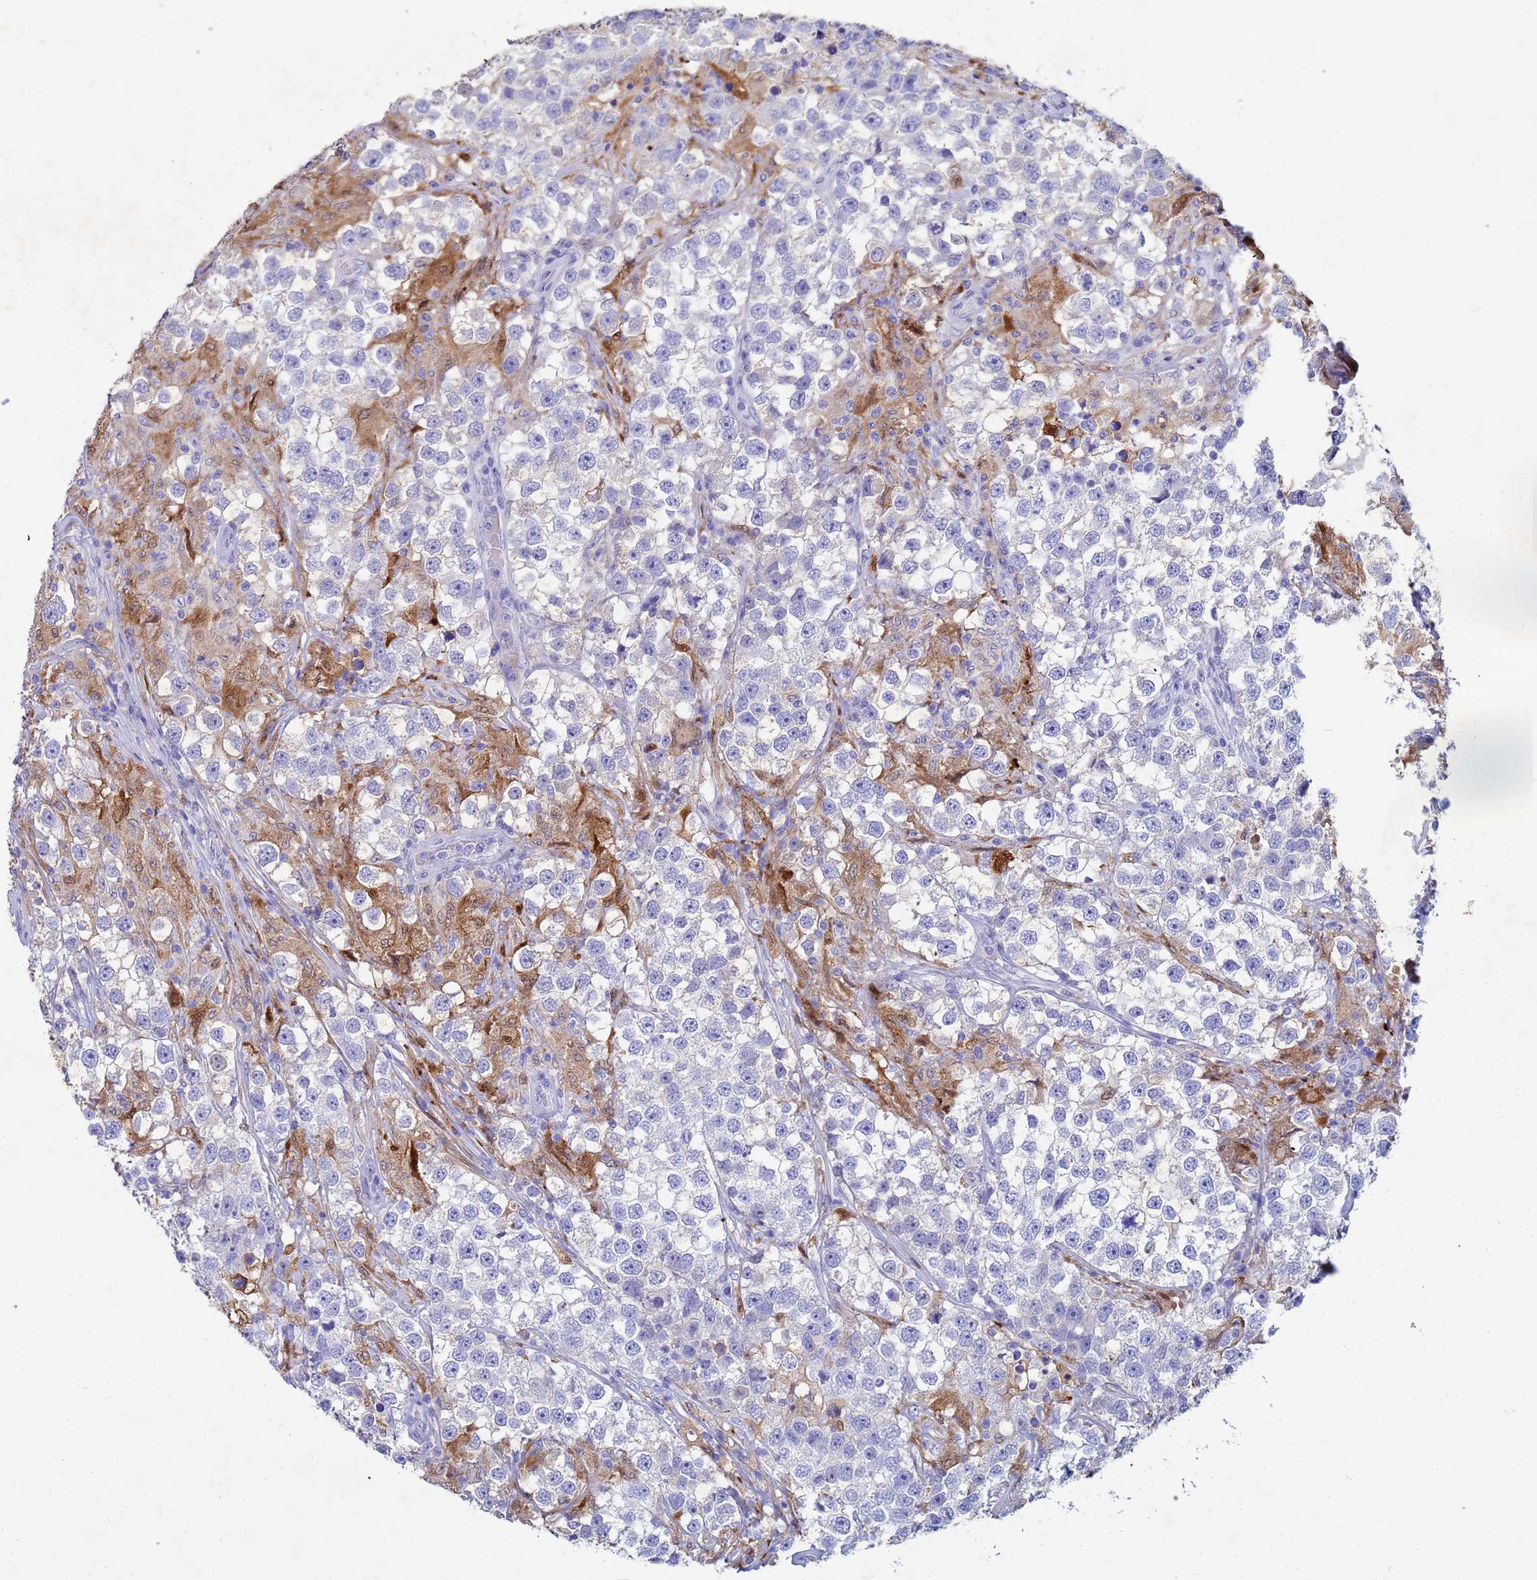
{"staining": {"intensity": "negative", "quantity": "none", "location": "none"}, "tissue": "testis cancer", "cell_type": "Tumor cells", "image_type": "cancer", "snomed": [{"axis": "morphology", "description": "Seminoma, NOS"}, {"axis": "topography", "description": "Testis"}], "caption": "IHC histopathology image of human seminoma (testis) stained for a protein (brown), which reveals no staining in tumor cells.", "gene": "CSTB", "patient": {"sex": "male", "age": 46}}